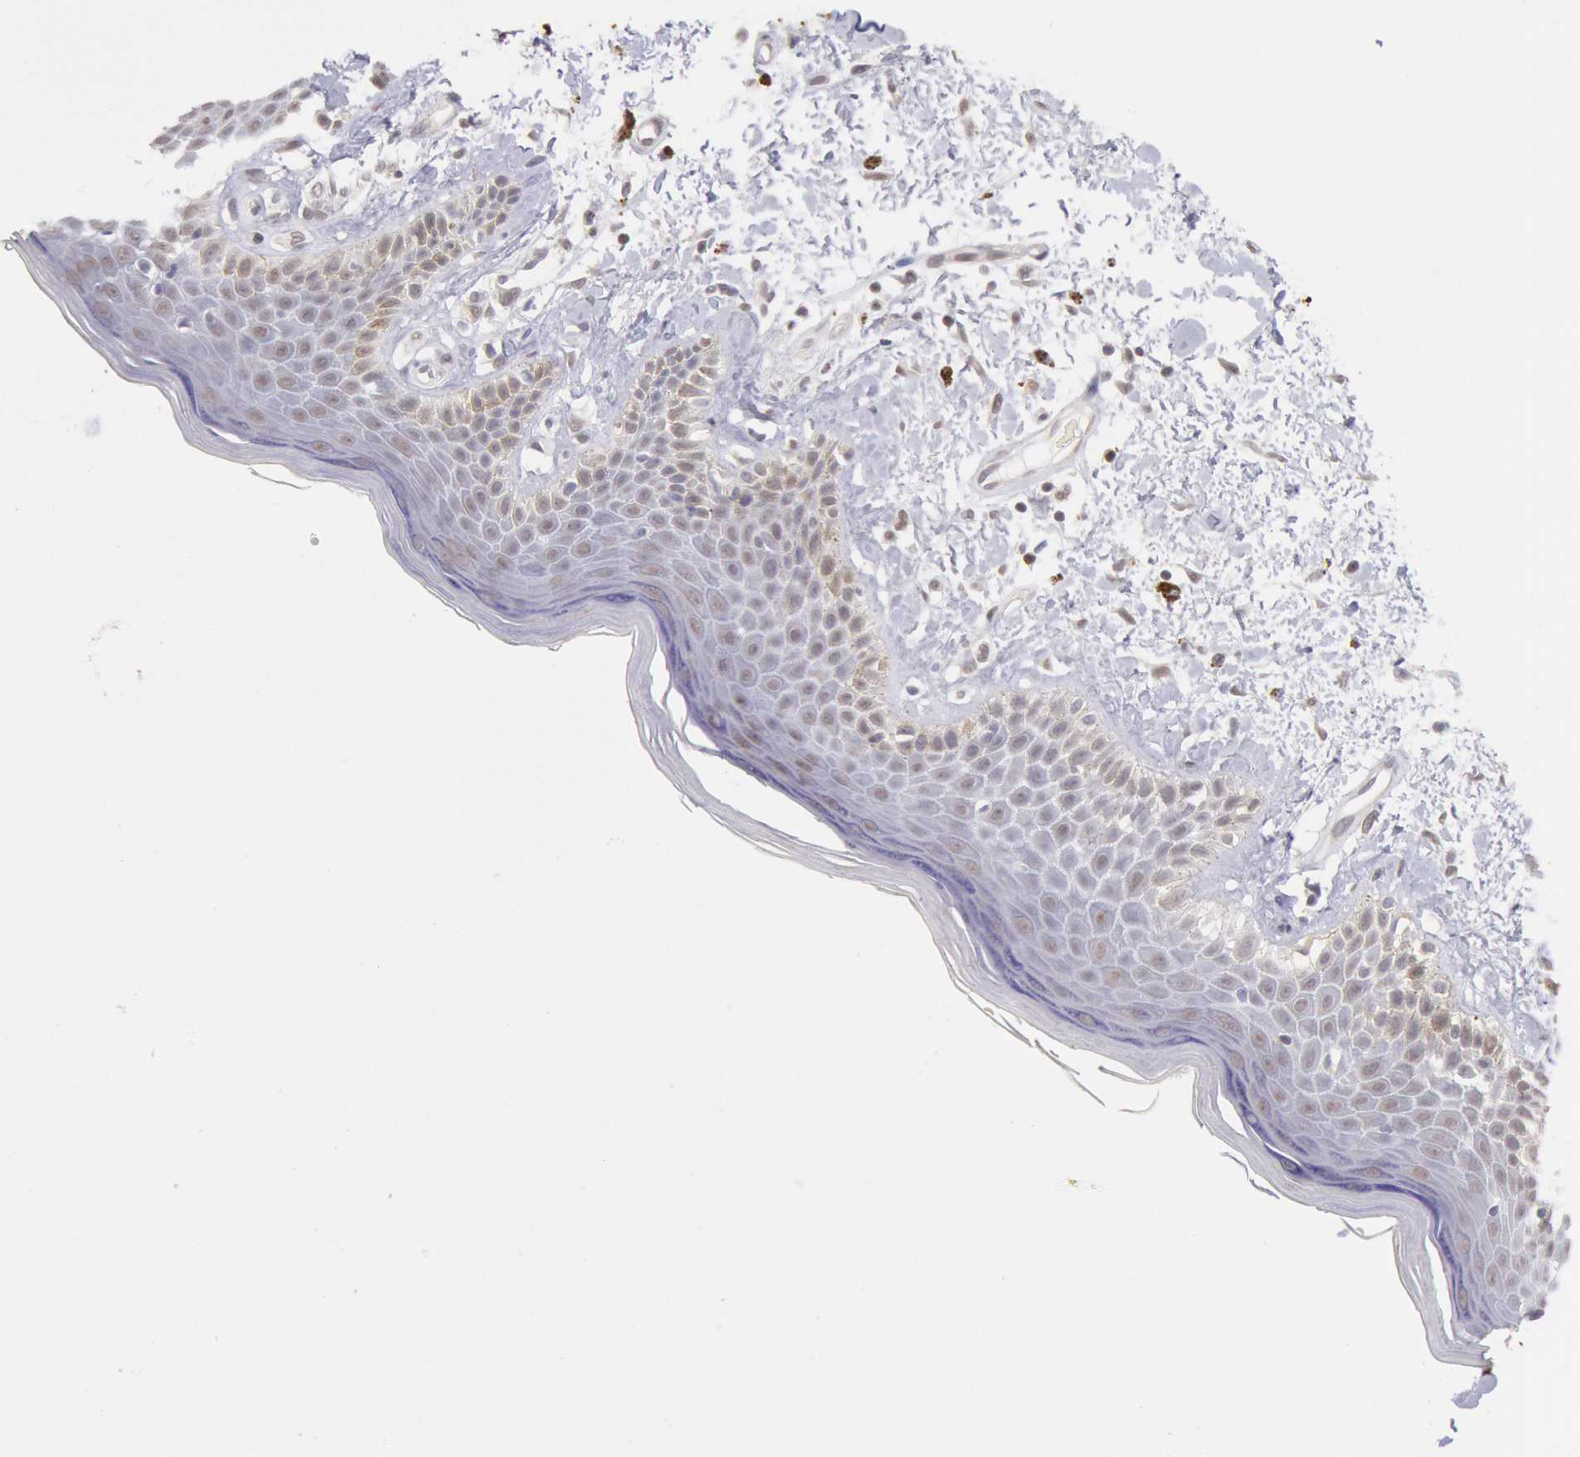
{"staining": {"intensity": "weak", "quantity": "<25%", "location": "nuclear"}, "tissue": "skin", "cell_type": "Epidermal cells", "image_type": "normal", "snomed": [{"axis": "morphology", "description": "Normal tissue, NOS"}, {"axis": "topography", "description": "Anal"}], "caption": "The immunohistochemistry (IHC) photomicrograph has no significant expression in epidermal cells of skin. The staining was performed using DAB (3,3'-diaminobenzidine) to visualize the protein expression in brown, while the nuclei were stained in blue with hematoxylin (Magnification: 20x).", "gene": "MYH6", "patient": {"sex": "female", "age": 78}}